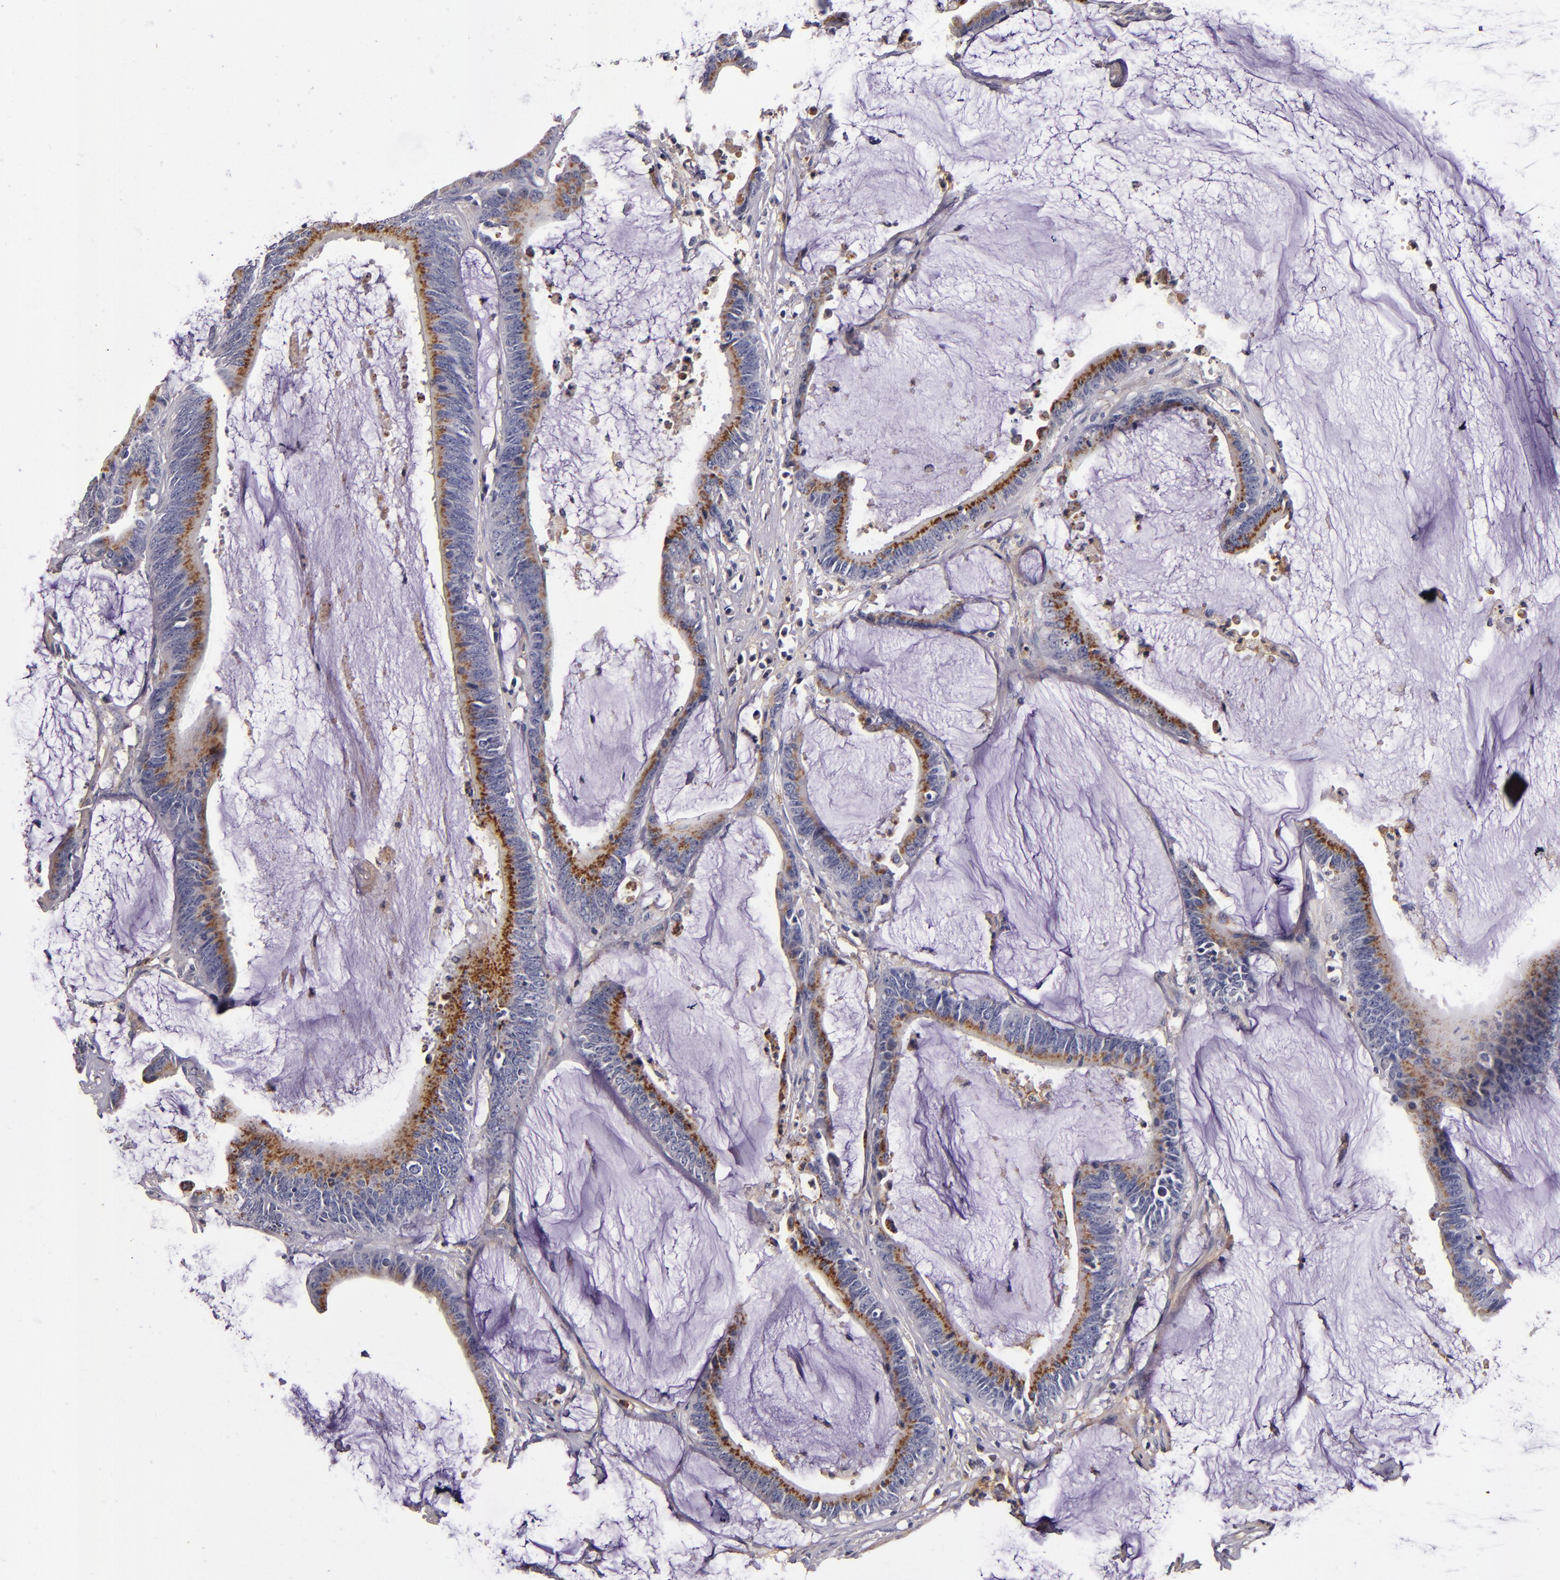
{"staining": {"intensity": "strong", "quantity": ">75%", "location": "cytoplasmic/membranous"}, "tissue": "colorectal cancer", "cell_type": "Tumor cells", "image_type": "cancer", "snomed": [{"axis": "morphology", "description": "Adenocarcinoma, NOS"}, {"axis": "topography", "description": "Rectum"}], "caption": "An image showing strong cytoplasmic/membranous expression in about >75% of tumor cells in colorectal adenocarcinoma, as visualized by brown immunohistochemical staining.", "gene": "SIRPA", "patient": {"sex": "female", "age": 66}}